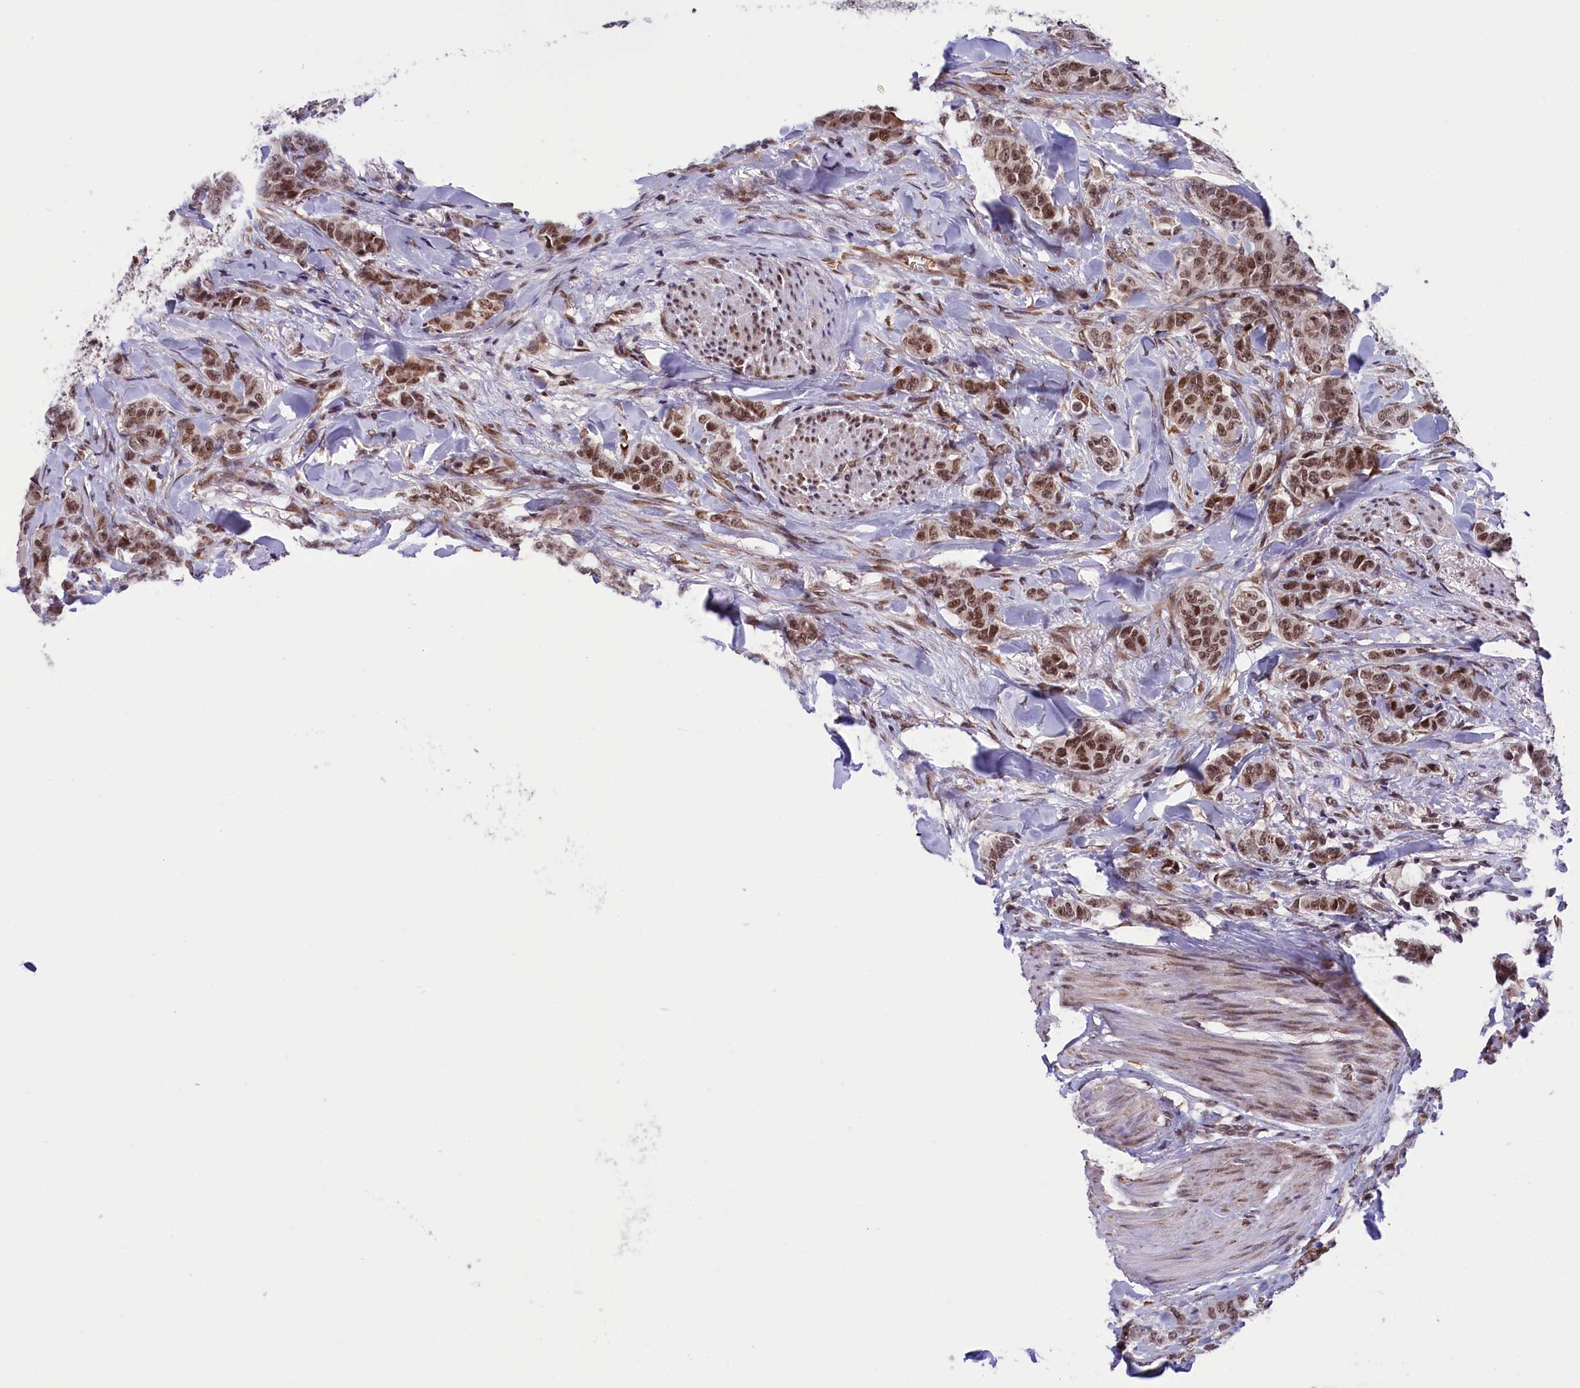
{"staining": {"intensity": "moderate", "quantity": ">75%", "location": "nuclear"}, "tissue": "breast cancer", "cell_type": "Tumor cells", "image_type": "cancer", "snomed": [{"axis": "morphology", "description": "Duct carcinoma"}, {"axis": "topography", "description": "Breast"}], "caption": "A medium amount of moderate nuclear expression is seen in approximately >75% of tumor cells in intraductal carcinoma (breast) tissue.", "gene": "MPHOSPH8", "patient": {"sex": "female", "age": 40}}